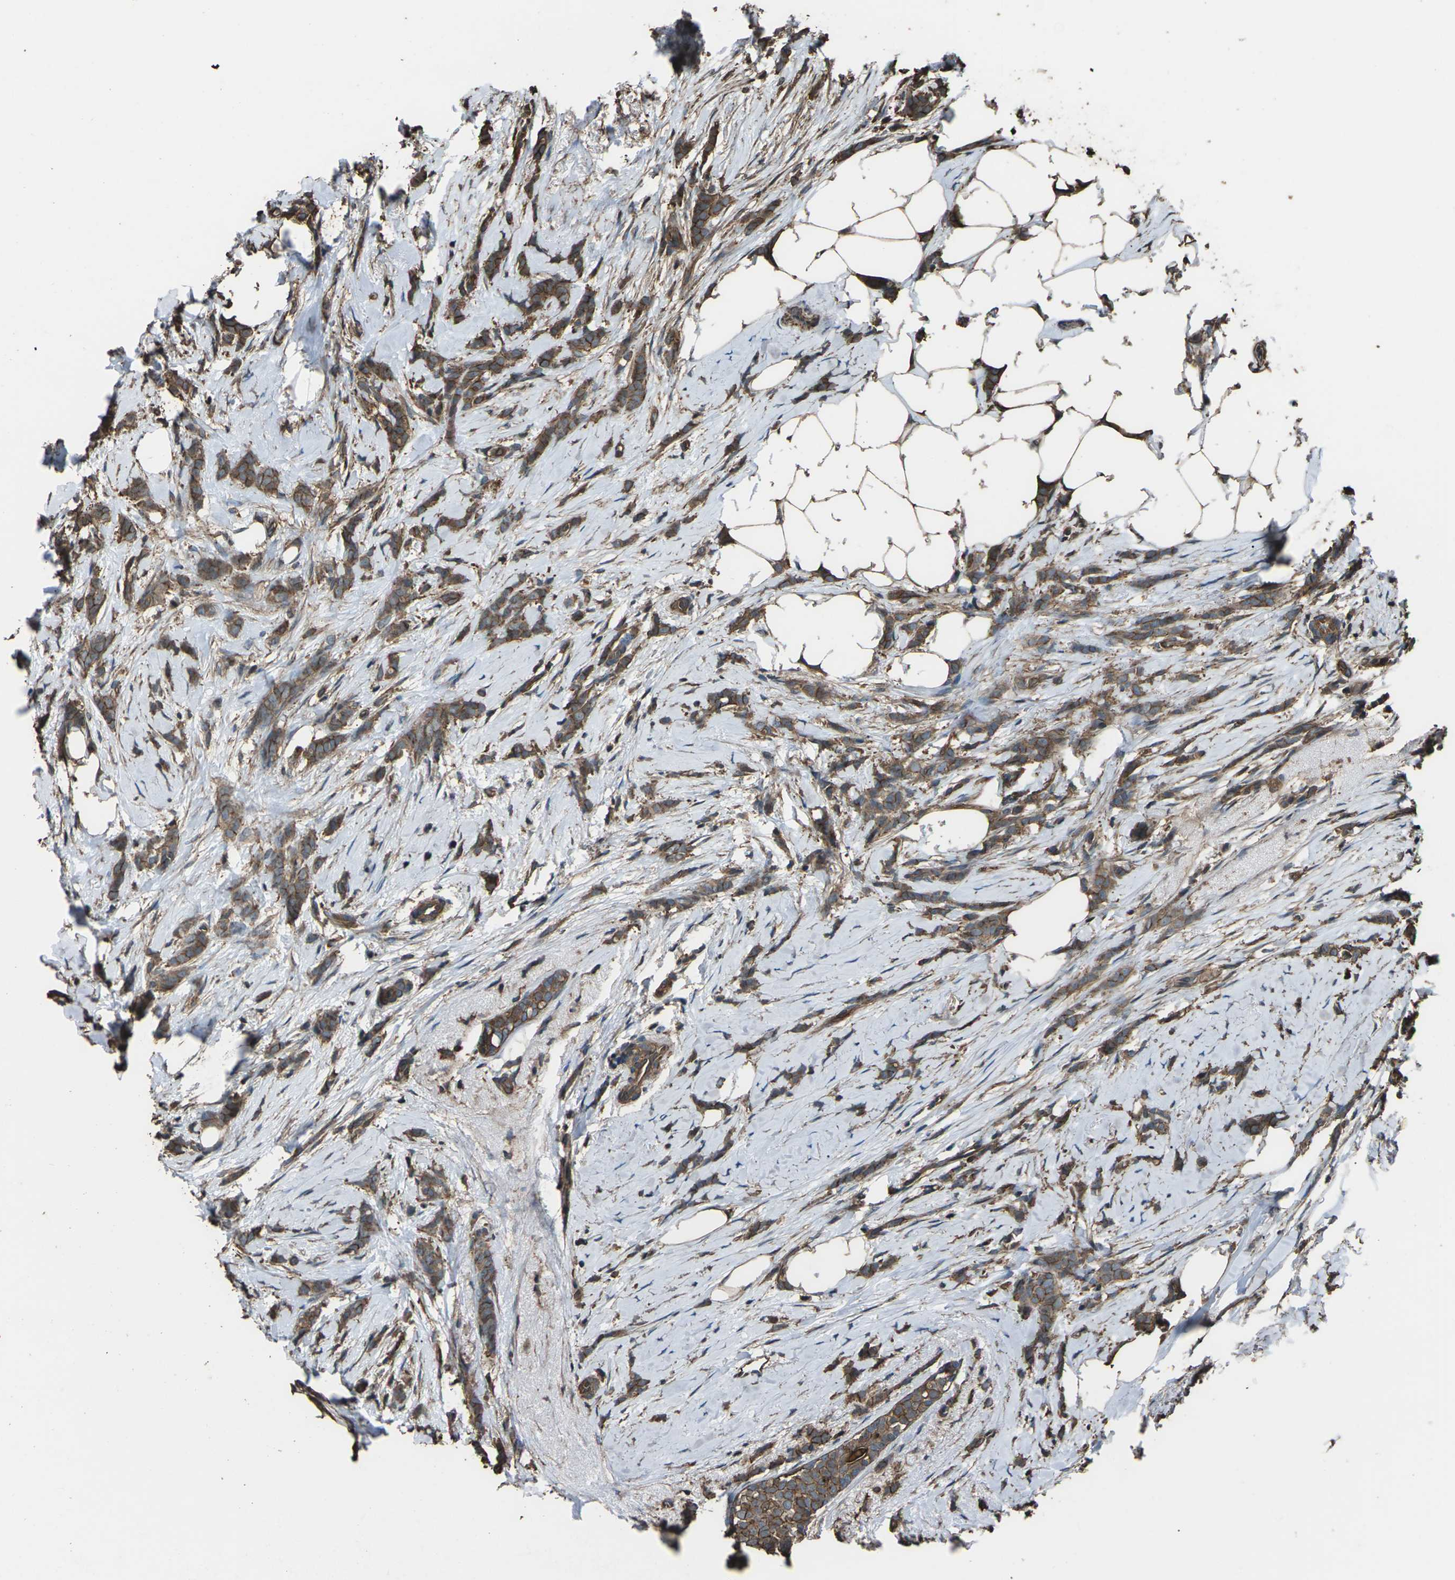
{"staining": {"intensity": "moderate", "quantity": ">75%", "location": "cytoplasmic/membranous"}, "tissue": "breast cancer", "cell_type": "Tumor cells", "image_type": "cancer", "snomed": [{"axis": "morphology", "description": "Lobular carcinoma, in situ"}, {"axis": "morphology", "description": "Lobular carcinoma"}, {"axis": "topography", "description": "Breast"}], "caption": "Breast cancer (lobular carcinoma in situ) stained for a protein (brown) reveals moderate cytoplasmic/membranous positive staining in approximately >75% of tumor cells.", "gene": "DHPS", "patient": {"sex": "female", "age": 41}}